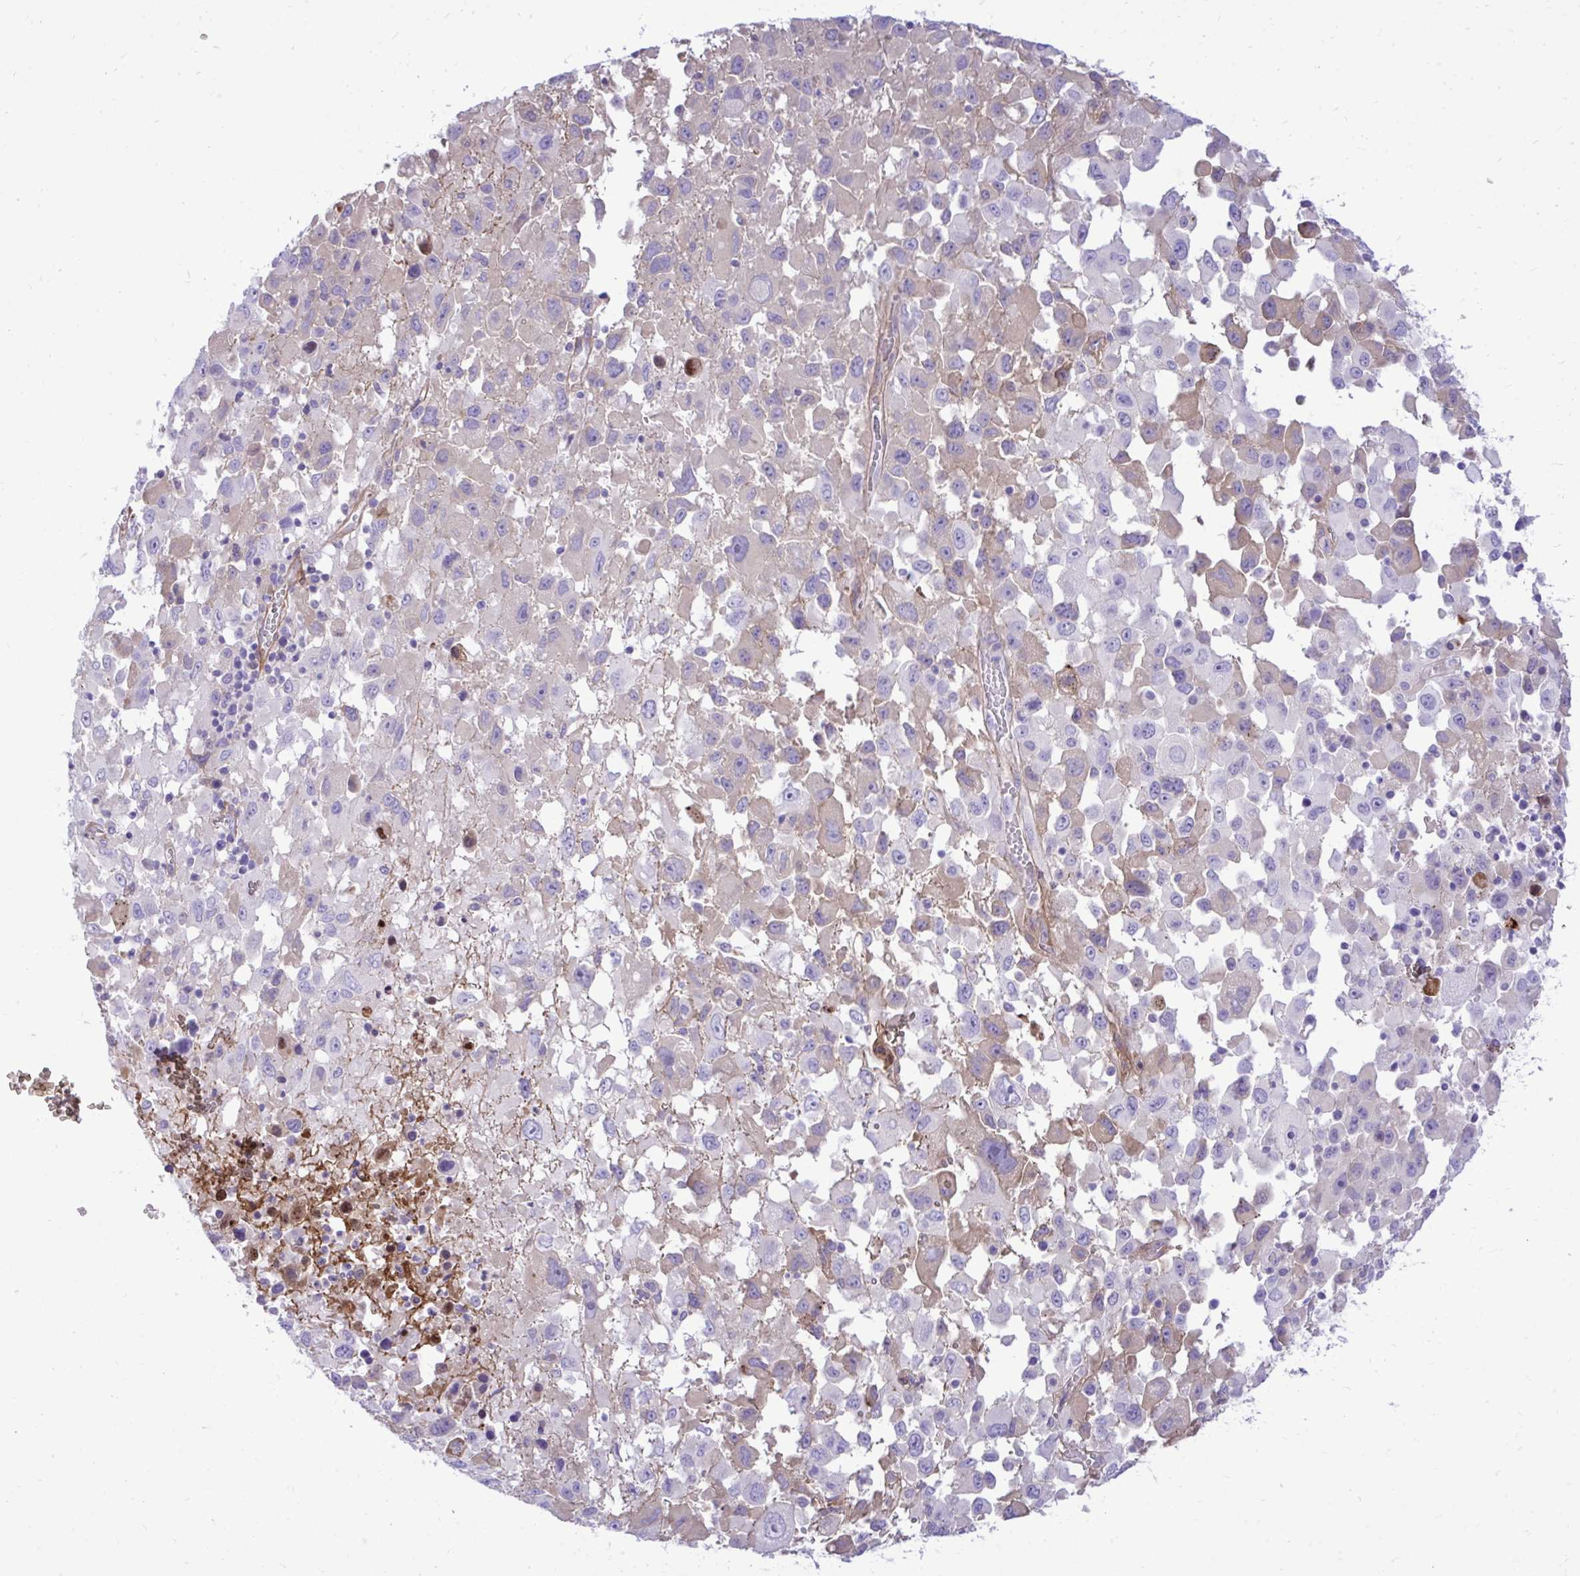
{"staining": {"intensity": "weak", "quantity": "<25%", "location": "cytoplasmic/membranous"}, "tissue": "melanoma", "cell_type": "Tumor cells", "image_type": "cancer", "snomed": [{"axis": "morphology", "description": "Malignant melanoma, Metastatic site"}, {"axis": "topography", "description": "Soft tissue"}], "caption": "This image is of malignant melanoma (metastatic site) stained with IHC to label a protein in brown with the nuclei are counter-stained blue. There is no expression in tumor cells.", "gene": "HRG", "patient": {"sex": "male", "age": 50}}